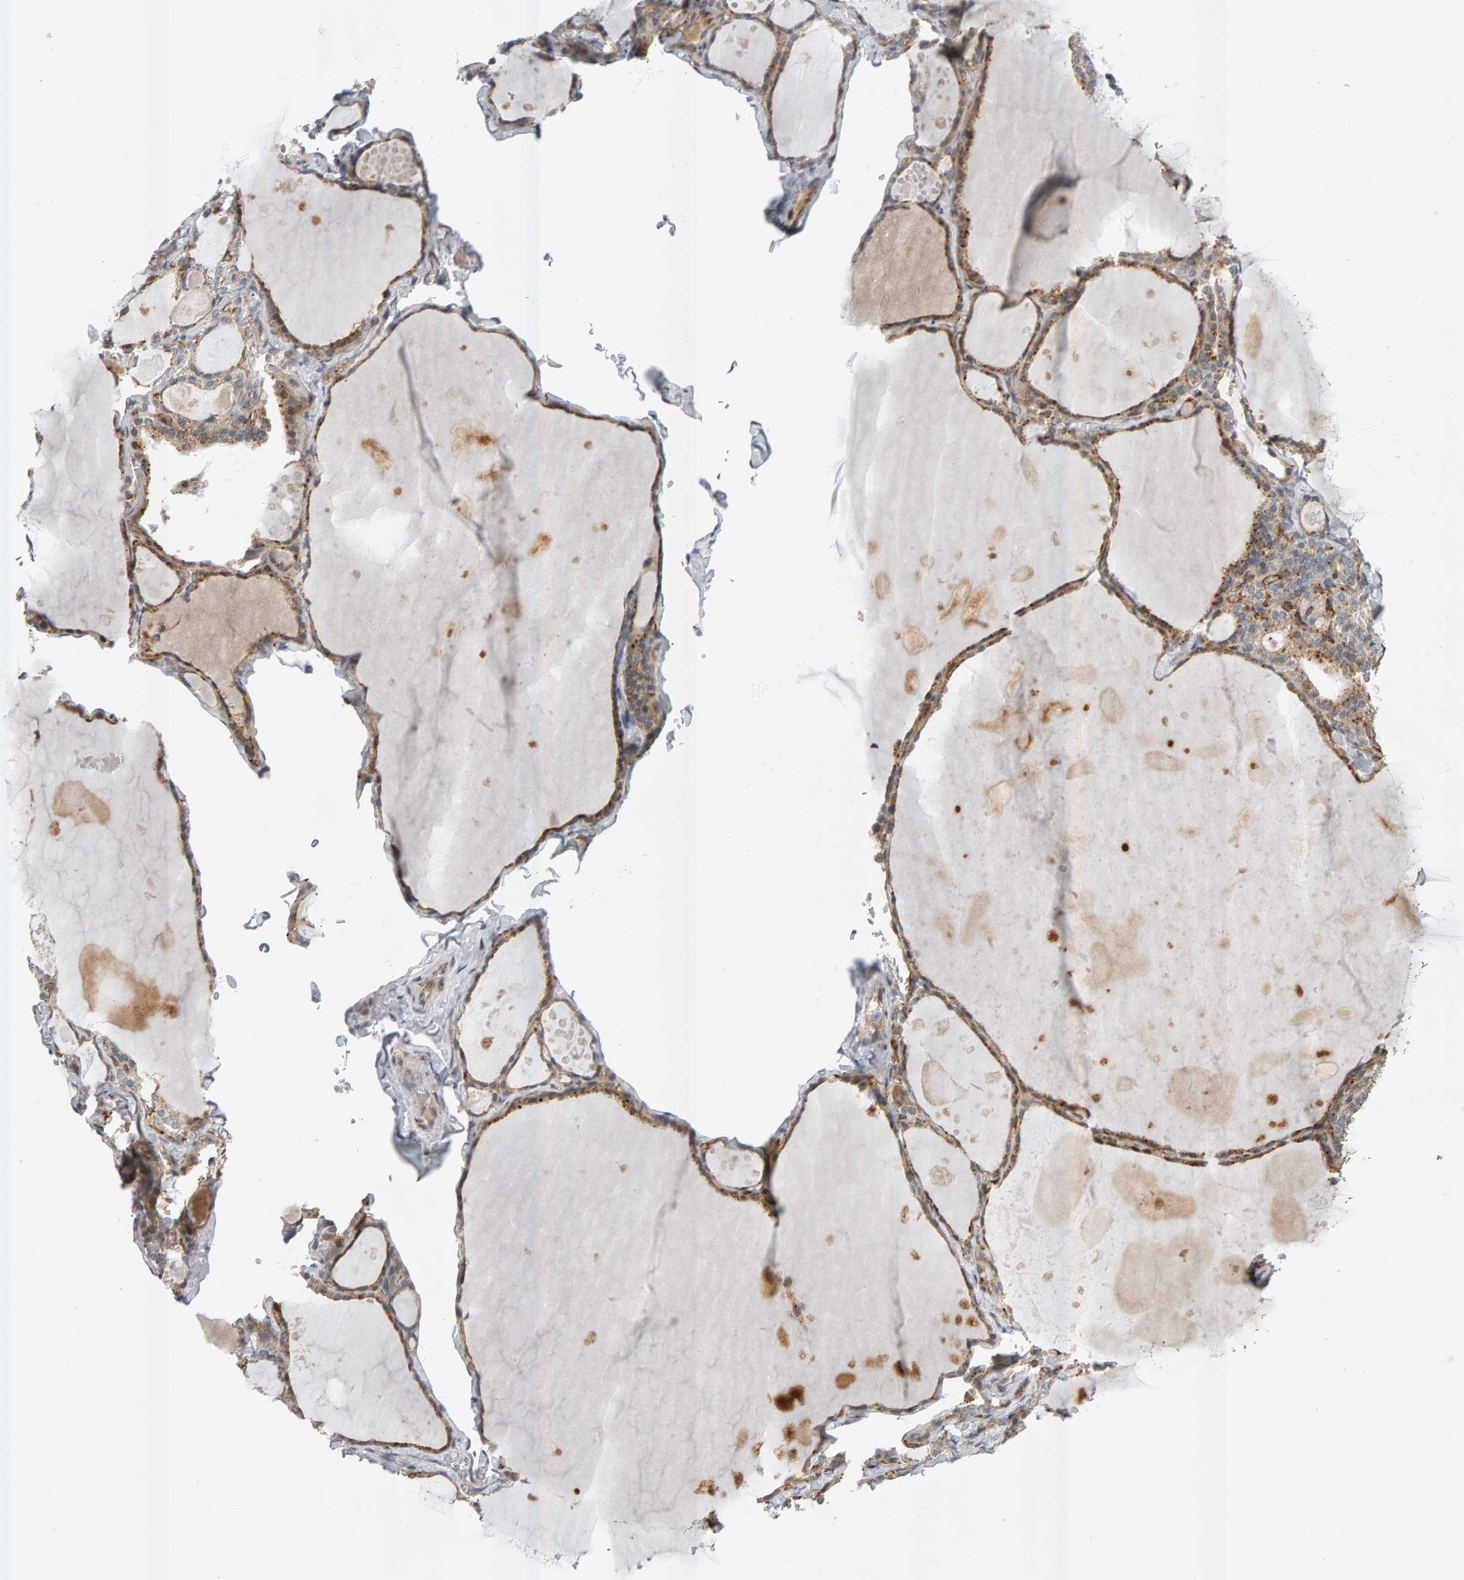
{"staining": {"intensity": "moderate", "quantity": ">75%", "location": "cytoplasmic/membranous"}, "tissue": "thyroid gland", "cell_type": "Glandular cells", "image_type": "normal", "snomed": [{"axis": "morphology", "description": "Normal tissue, NOS"}, {"axis": "topography", "description": "Thyroid gland"}], "caption": "Benign thyroid gland displays moderate cytoplasmic/membranous expression in about >75% of glandular cells, visualized by immunohistochemistry. (Stains: DAB (3,3'-diaminobenzidine) in brown, nuclei in blue, Microscopy: brightfield microscopy at high magnification).", "gene": "ZNF160", "patient": {"sex": "male", "age": 56}}